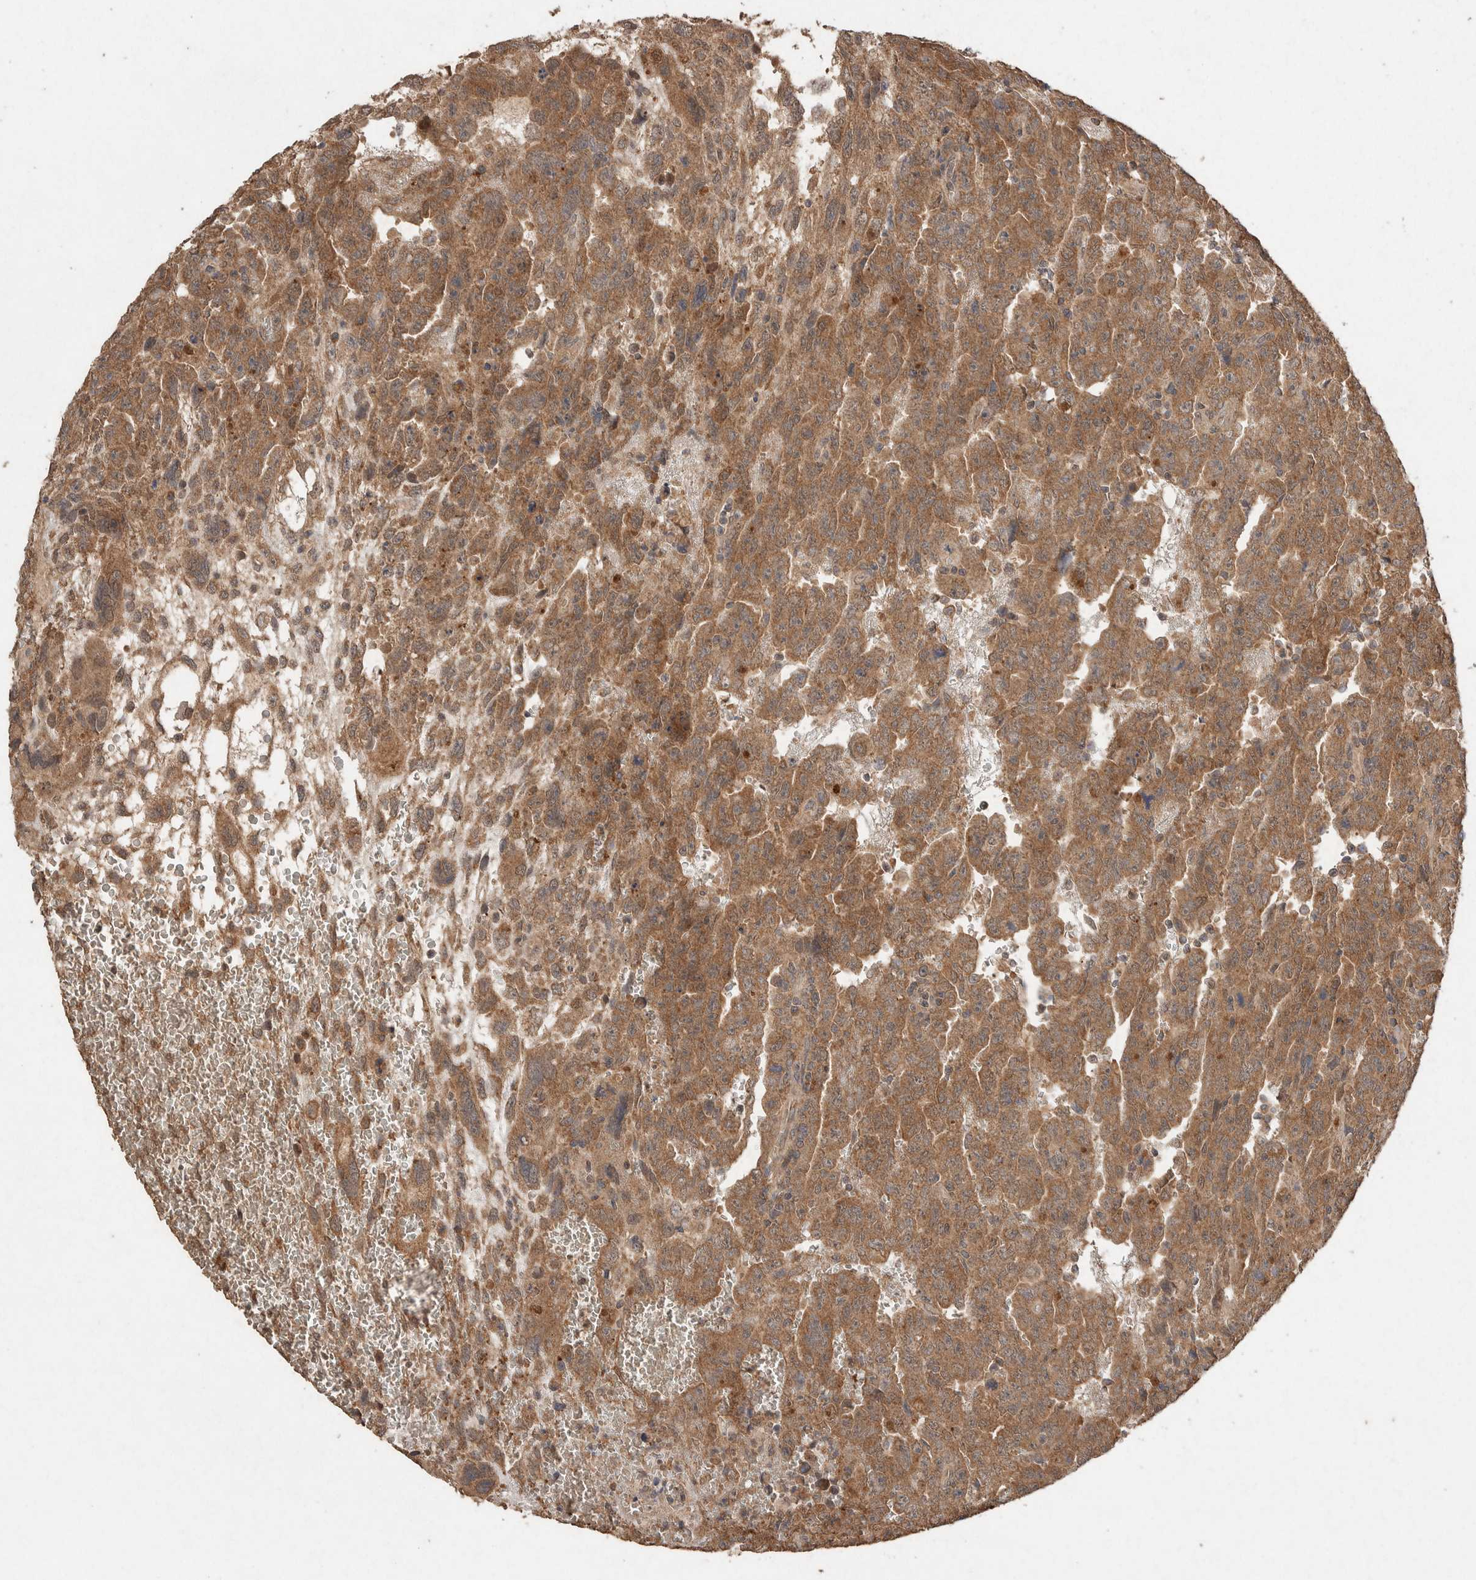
{"staining": {"intensity": "moderate", "quantity": ">75%", "location": "cytoplasmic/membranous"}, "tissue": "testis cancer", "cell_type": "Tumor cells", "image_type": "cancer", "snomed": [{"axis": "morphology", "description": "Carcinoma, Embryonal, NOS"}, {"axis": "topography", "description": "Testis"}], "caption": "Immunohistochemical staining of human embryonal carcinoma (testis) displays medium levels of moderate cytoplasmic/membranous positivity in about >75% of tumor cells.", "gene": "KCNJ5", "patient": {"sex": "male", "age": 28}}